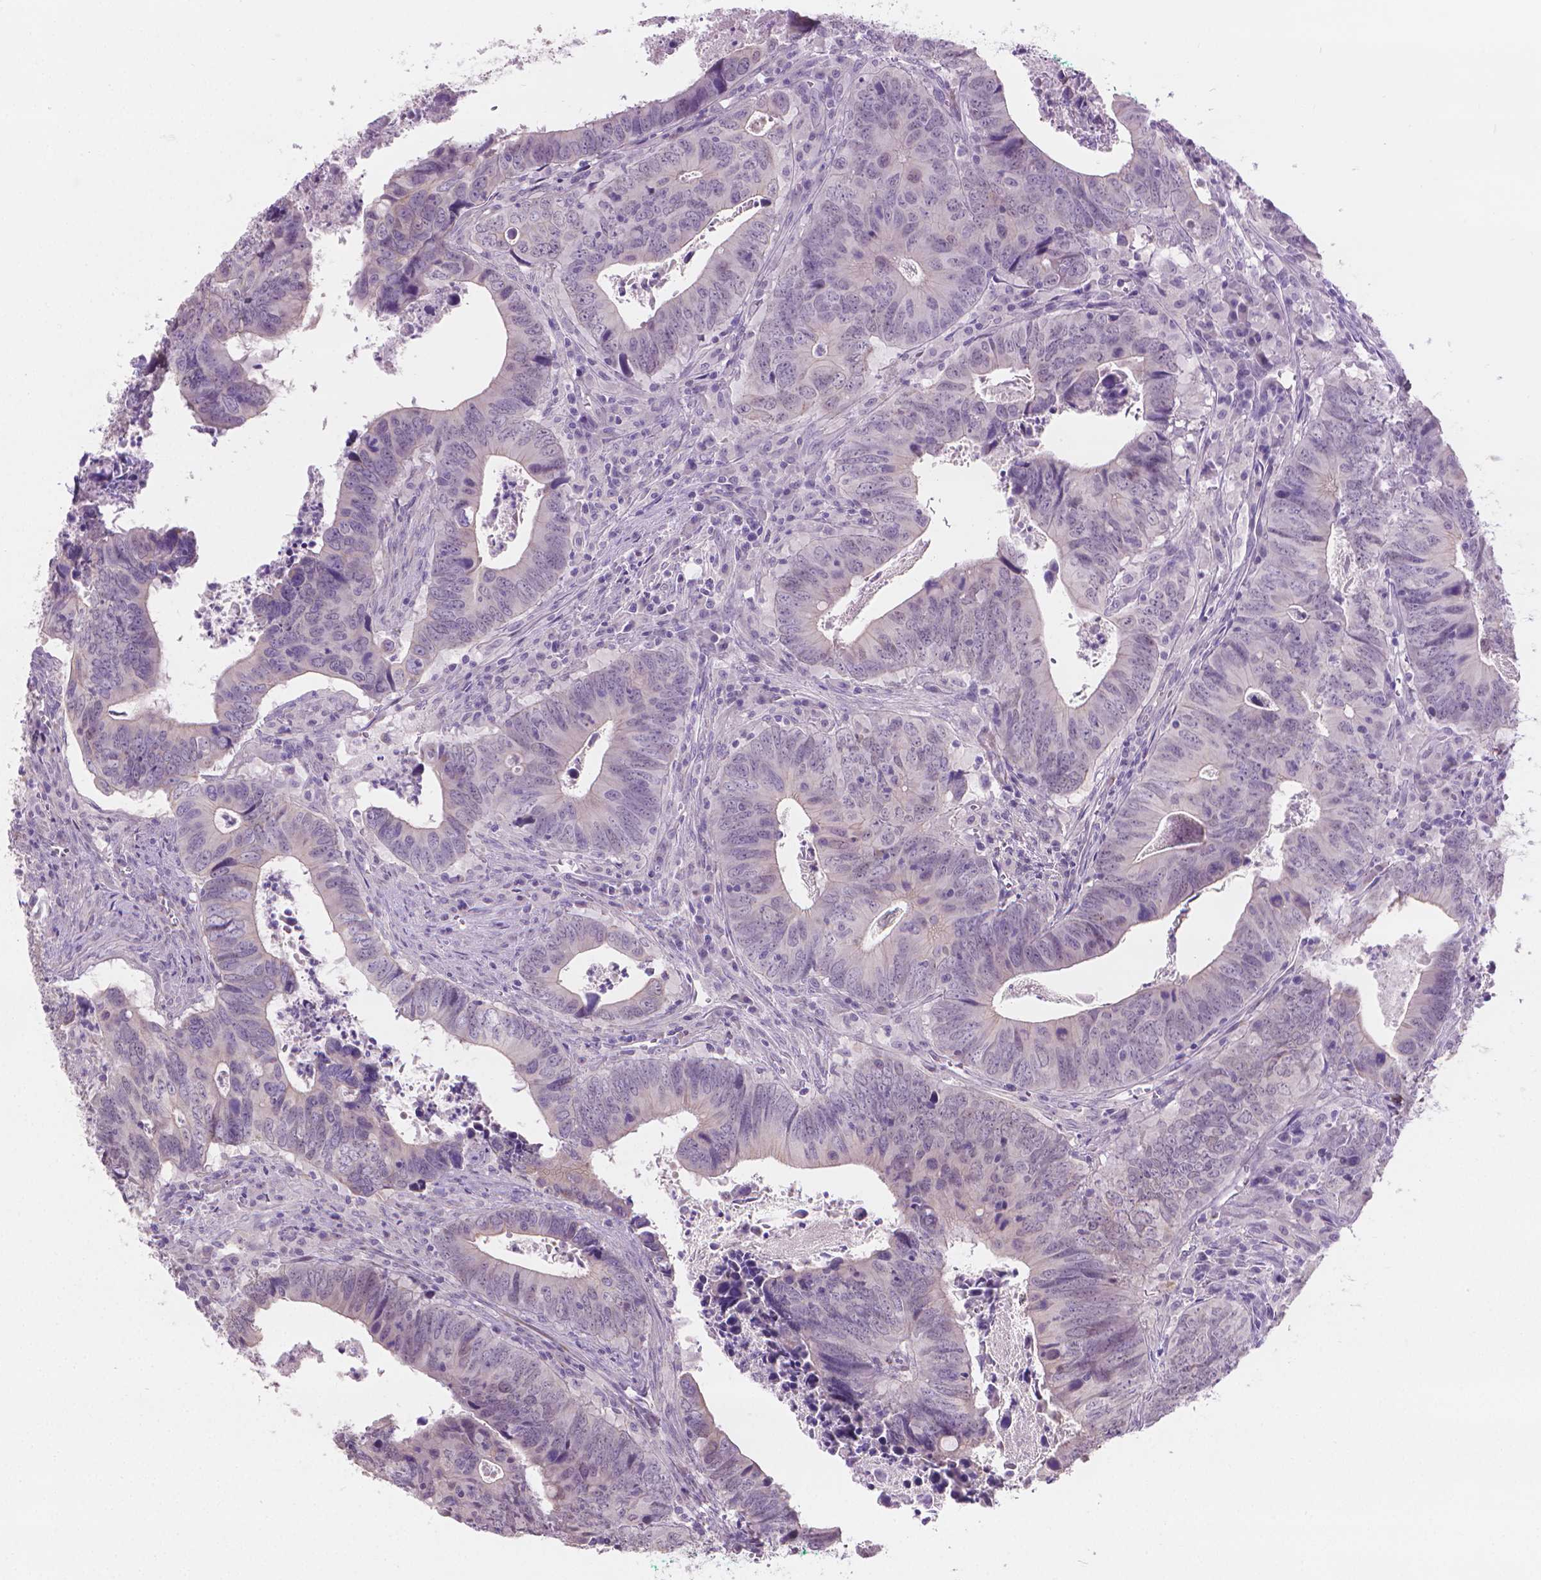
{"staining": {"intensity": "negative", "quantity": "none", "location": "none"}, "tissue": "colorectal cancer", "cell_type": "Tumor cells", "image_type": "cancer", "snomed": [{"axis": "morphology", "description": "Adenocarcinoma, NOS"}, {"axis": "topography", "description": "Colon"}], "caption": "IHC image of colorectal adenocarcinoma stained for a protein (brown), which displays no expression in tumor cells.", "gene": "GSDMA", "patient": {"sex": "female", "age": 82}}